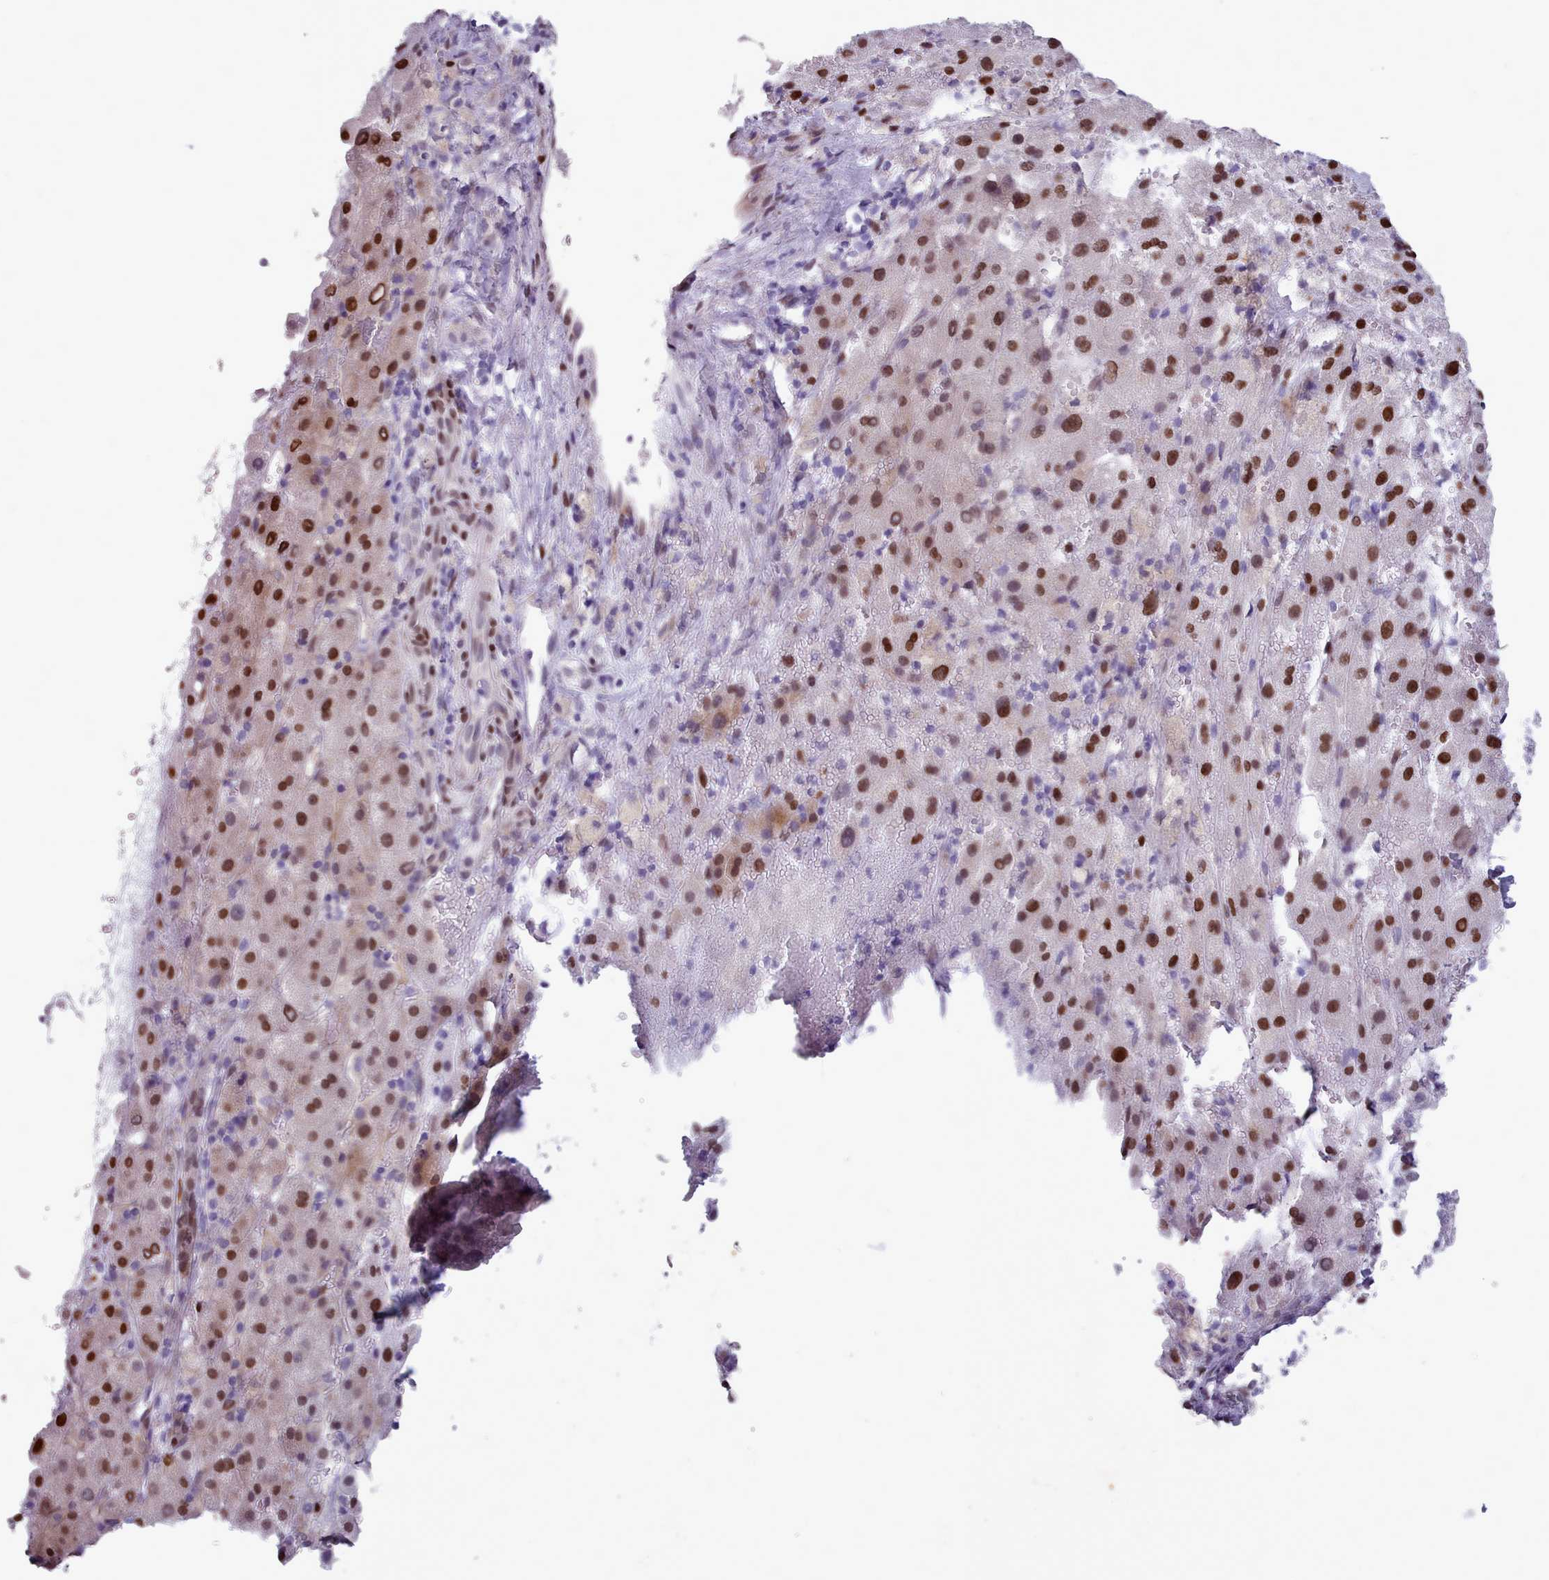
{"staining": {"intensity": "strong", "quantity": ">75%", "location": "nuclear"}, "tissue": "liver cancer", "cell_type": "Tumor cells", "image_type": "cancer", "snomed": [{"axis": "morphology", "description": "Carcinoma, Hepatocellular, NOS"}, {"axis": "topography", "description": "Liver"}], "caption": "Liver cancer tissue reveals strong nuclear positivity in about >75% of tumor cells, visualized by immunohistochemistry. The protein is stained brown, and the nuclei are stained in blue (DAB (3,3'-diaminobenzidine) IHC with brightfield microscopy, high magnification).", "gene": "KCNT2", "patient": {"sex": "female", "age": 58}}